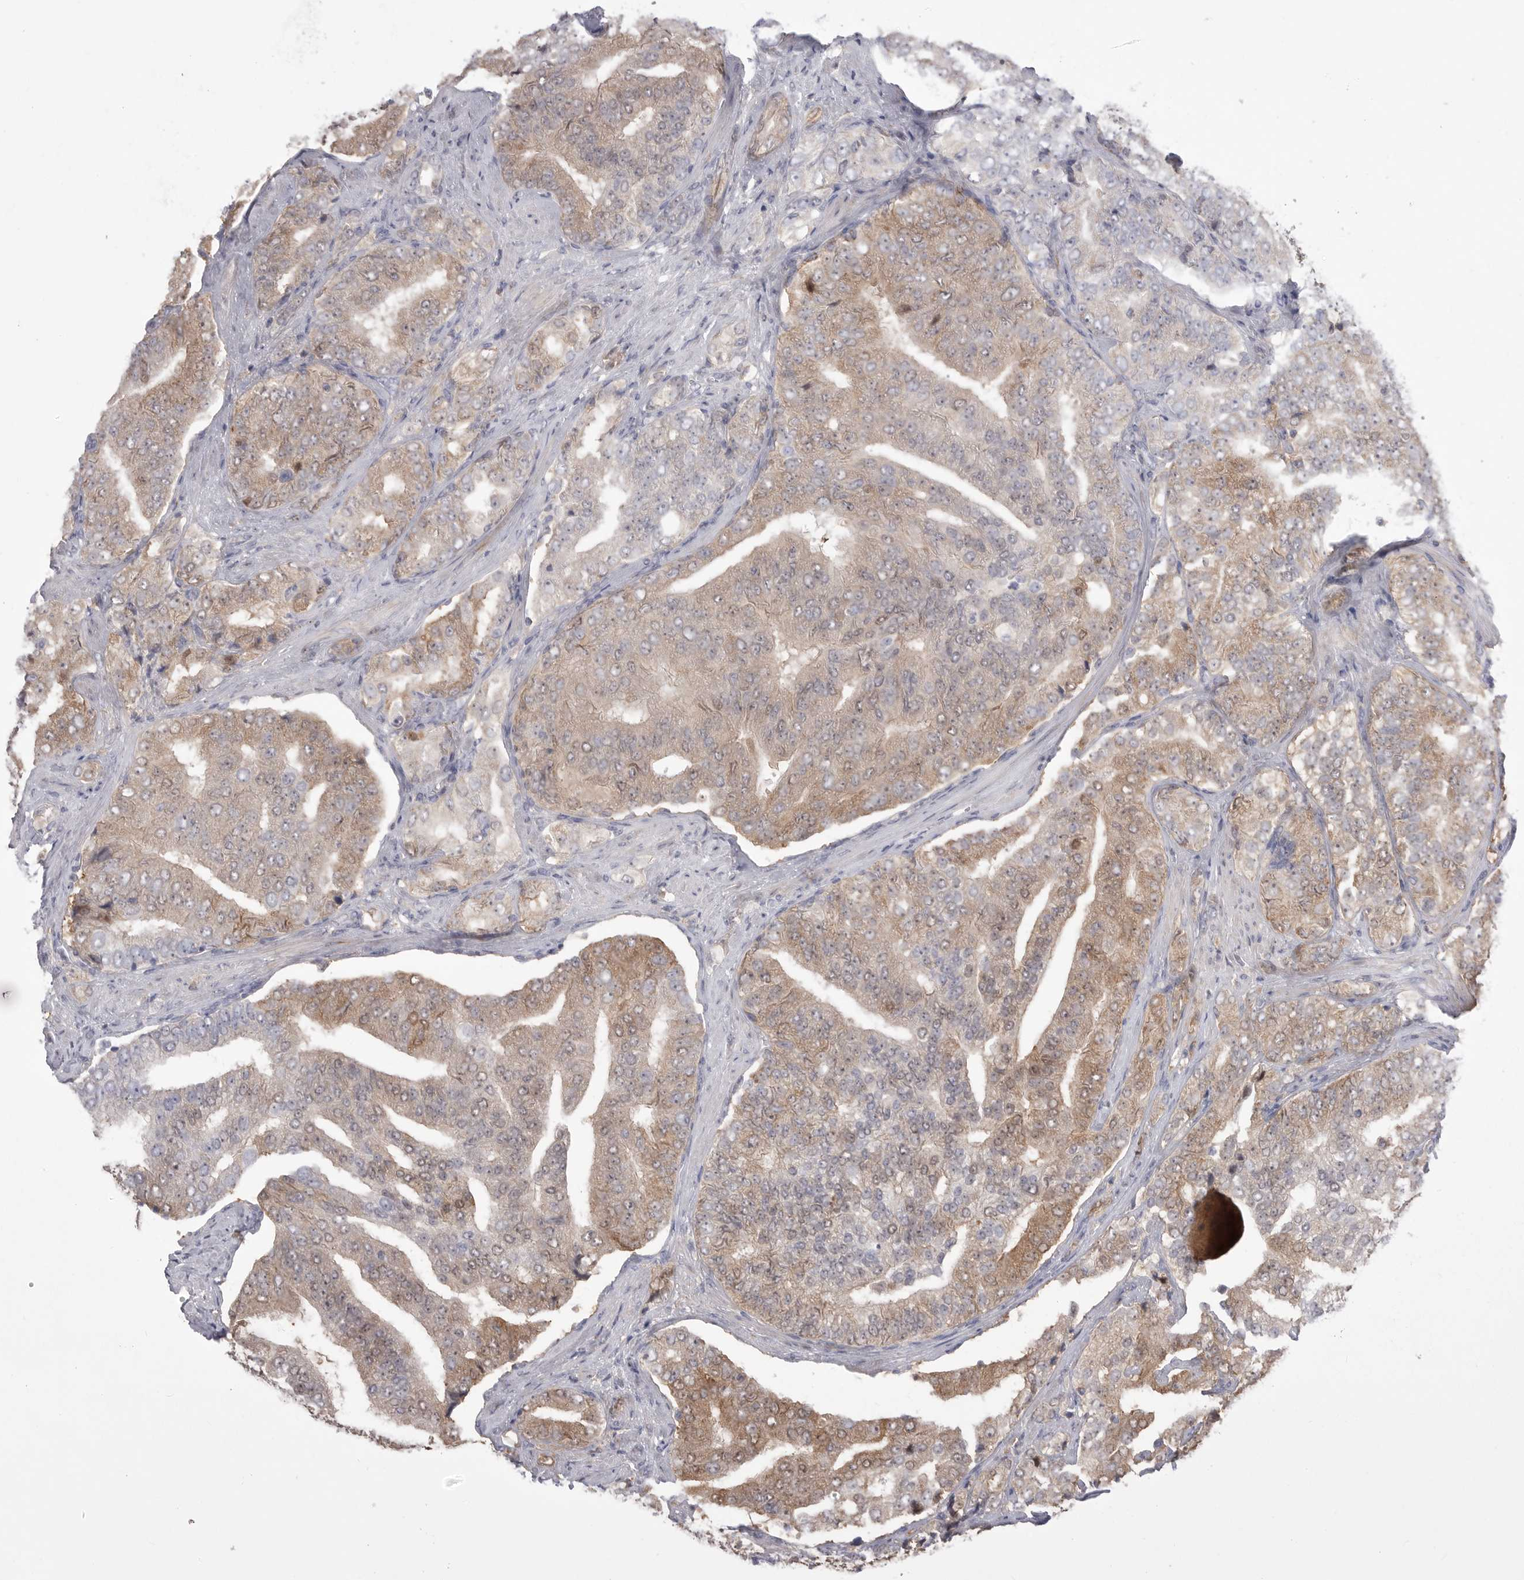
{"staining": {"intensity": "moderate", "quantity": "25%-75%", "location": "cytoplasmic/membranous"}, "tissue": "prostate cancer", "cell_type": "Tumor cells", "image_type": "cancer", "snomed": [{"axis": "morphology", "description": "Adenocarcinoma, High grade"}, {"axis": "topography", "description": "Prostate"}], "caption": "Immunohistochemical staining of human high-grade adenocarcinoma (prostate) displays medium levels of moderate cytoplasmic/membranous expression in about 25%-75% of tumor cells.", "gene": "KYAT3", "patient": {"sex": "male", "age": 58}}